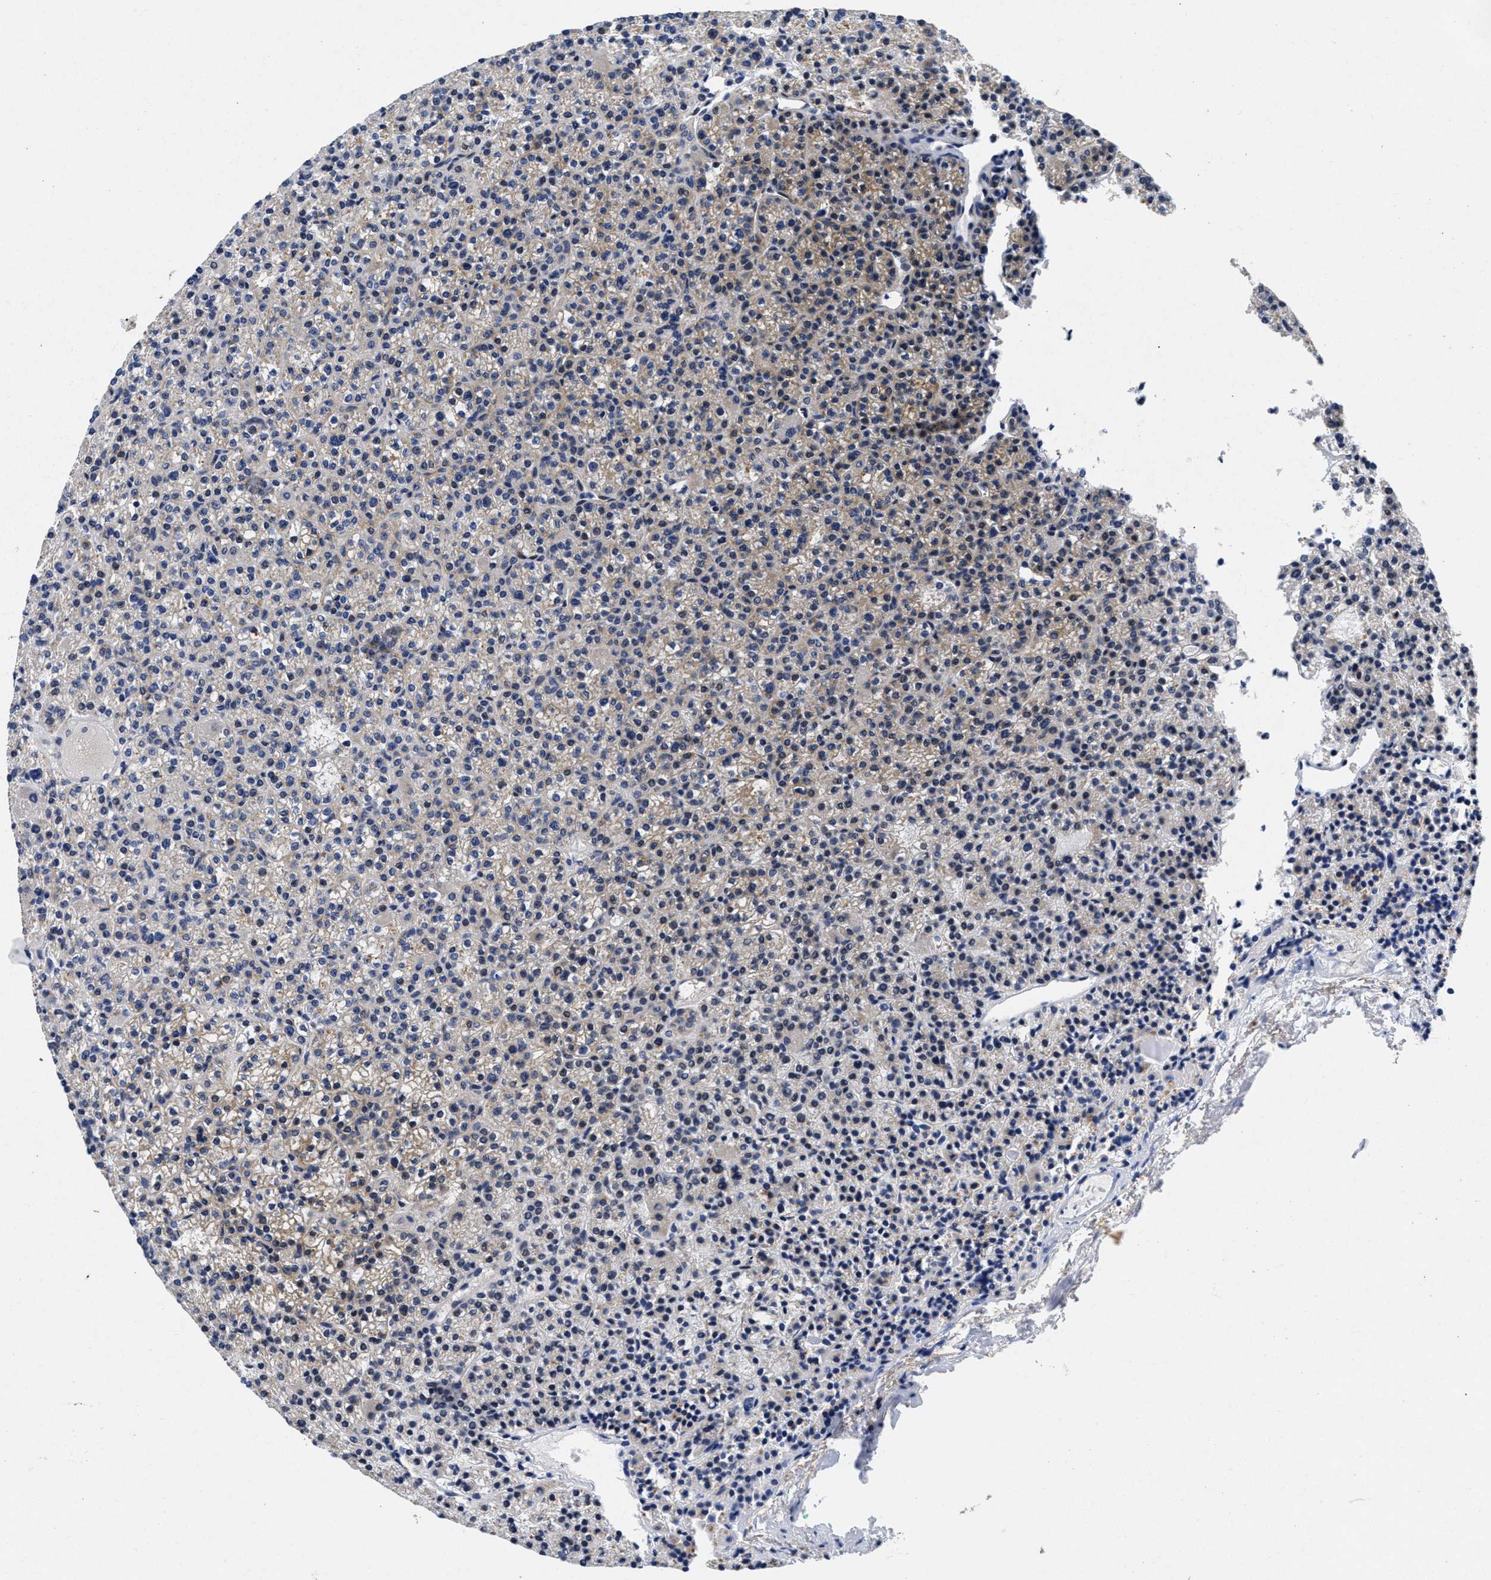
{"staining": {"intensity": "moderate", "quantity": "25%-75%", "location": "cytoplasmic/membranous"}, "tissue": "parathyroid gland", "cell_type": "Glandular cells", "image_type": "normal", "snomed": [{"axis": "morphology", "description": "Normal tissue, NOS"}, {"axis": "morphology", "description": "Adenoma, NOS"}, {"axis": "topography", "description": "Parathyroid gland"}], "caption": "Brown immunohistochemical staining in unremarkable human parathyroid gland reveals moderate cytoplasmic/membranous expression in approximately 25%-75% of glandular cells.", "gene": "LAD1", "patient": {"sex": "female", "age": 64}}